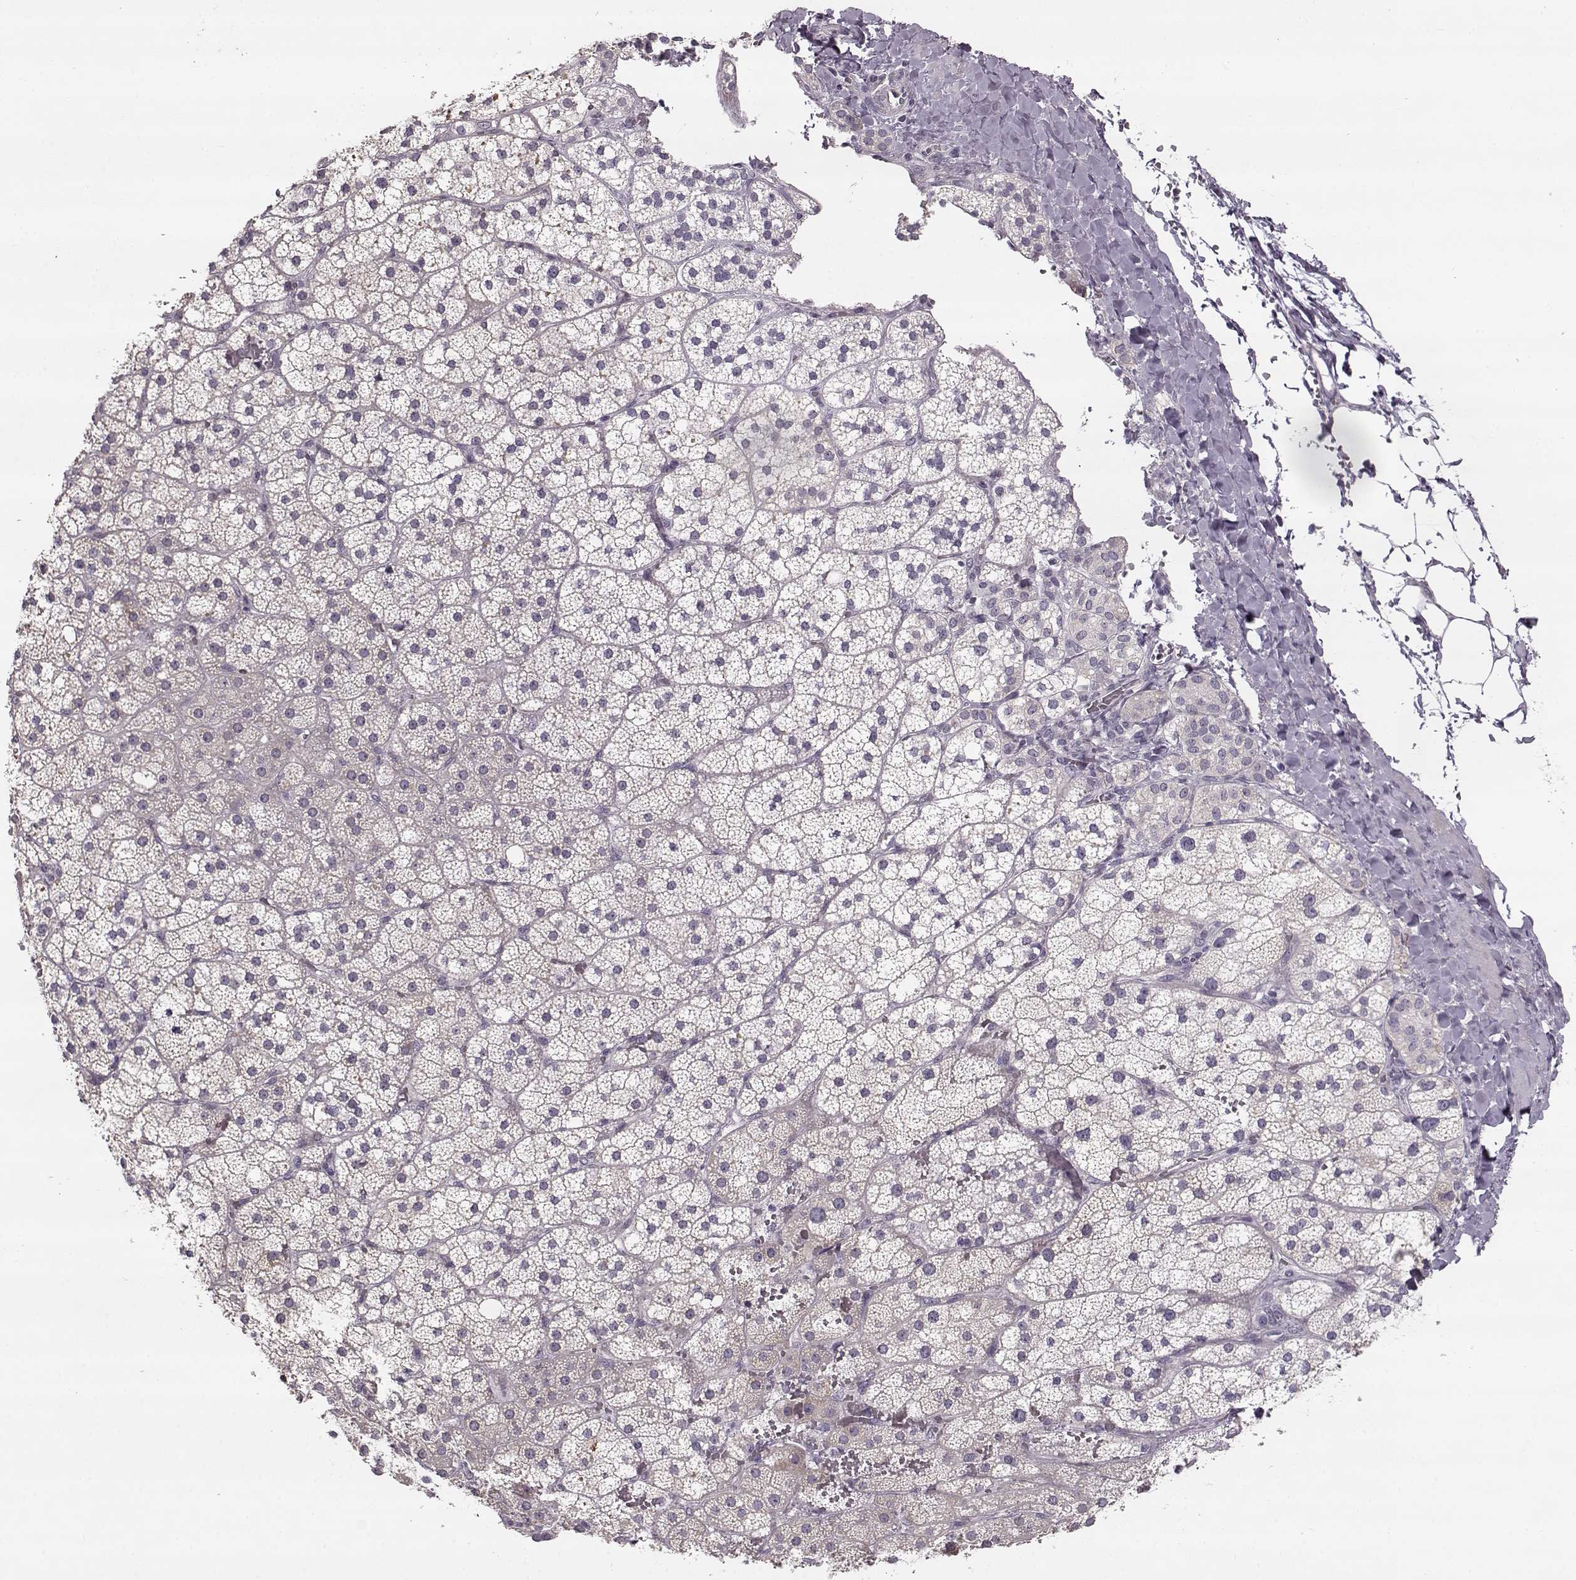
{"staining": {"intensity": "weak", "quantity": "<25%", "location": "cytoplasmic/membranous"}, "tissue": "adrenal gland", "cell_type": "Glandular cells", "image_type": "normal", "snomed": [{"axis": "morphology", "description": "Normal tissue, NOS"}, {"axis": "topography", "description": "Adrenal gland"}], "caption": "DAB (3,3'-diaminobenzidine) immunohistochemical staining of benign human adrenal gland reveals no significant expression in glandular cells.", "gene": "MAP6D1", "patient": {"sex": "male", "age": 53}}